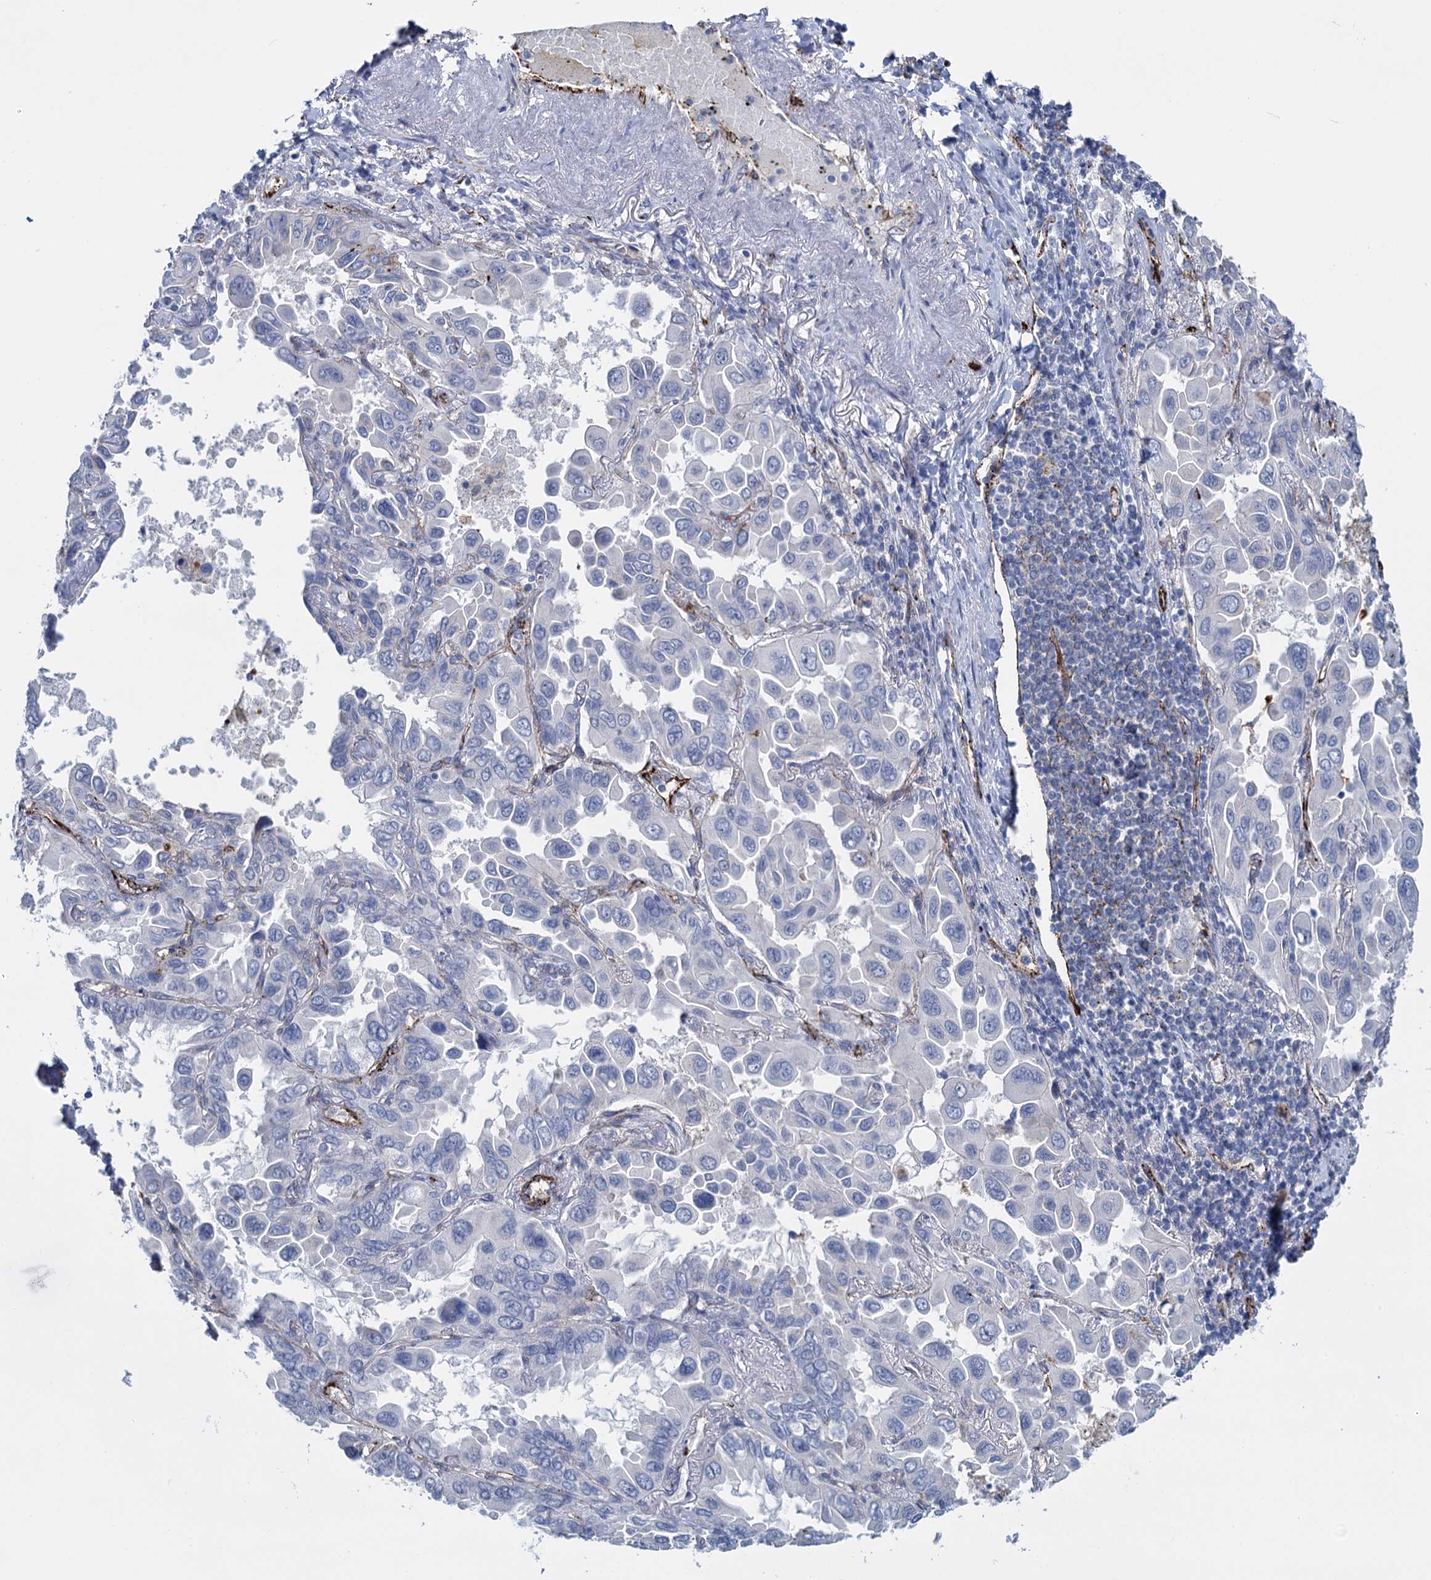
{"staining": {"intensity": "negative", "quantity": "none", "location": "none"}, "tissue": "lung cancer", "cell_type": "Tumor cells", "image_type": "cancer", "snomed": [{"axis": "morphology", "description": "Adenocarcinoma, NOS"}, {"axis": "topography", "description": "Lung"}], "caption": "Tumor cells show no significant protein staining in lung adenocarcinoma. (Brightfield microscopy of DAB IHC at high magnification).", "gene": "SNCG", "patient": {"sex": "male", "age": 64}}